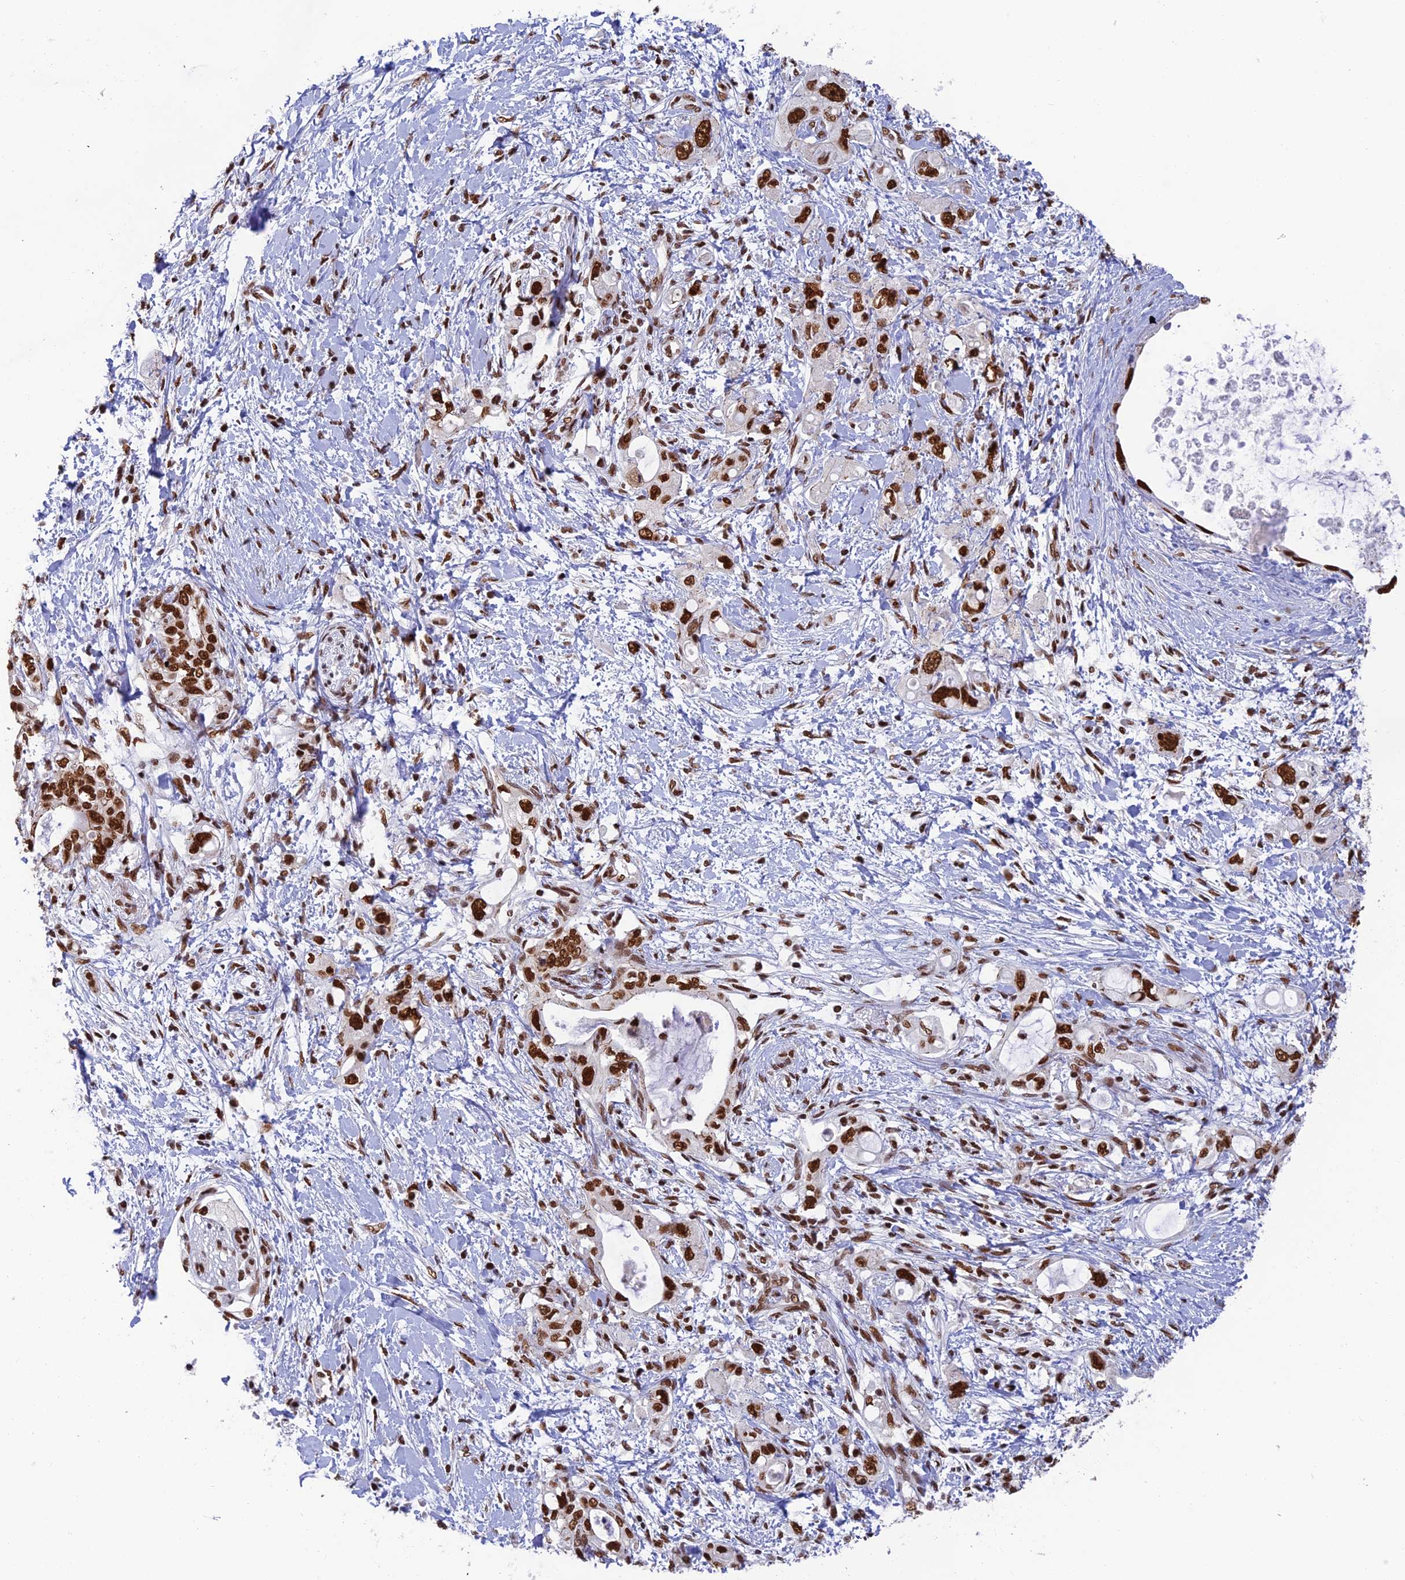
{"staining": {"intensity": "strong", "quantity": ">75%", "location": "nuclear"}, "tissue": "pancreatic cancer", "cell_type": "Tumor cells", "image_type": "cancer", "snomed": [{"axis": "morphology", "description": "Adenocarcinoma, NOS"}, {"axis": "topography", "description": "Pancreas"}], "caption": "Brown immunohistochemical staining in pancreatic cancer (adenocarcinoma) displays strong nuclear expression in approximately >75% of tumor cells.", "gene": "EEF1AKMT3", "patient": {"sex": "female", "age": 56}}